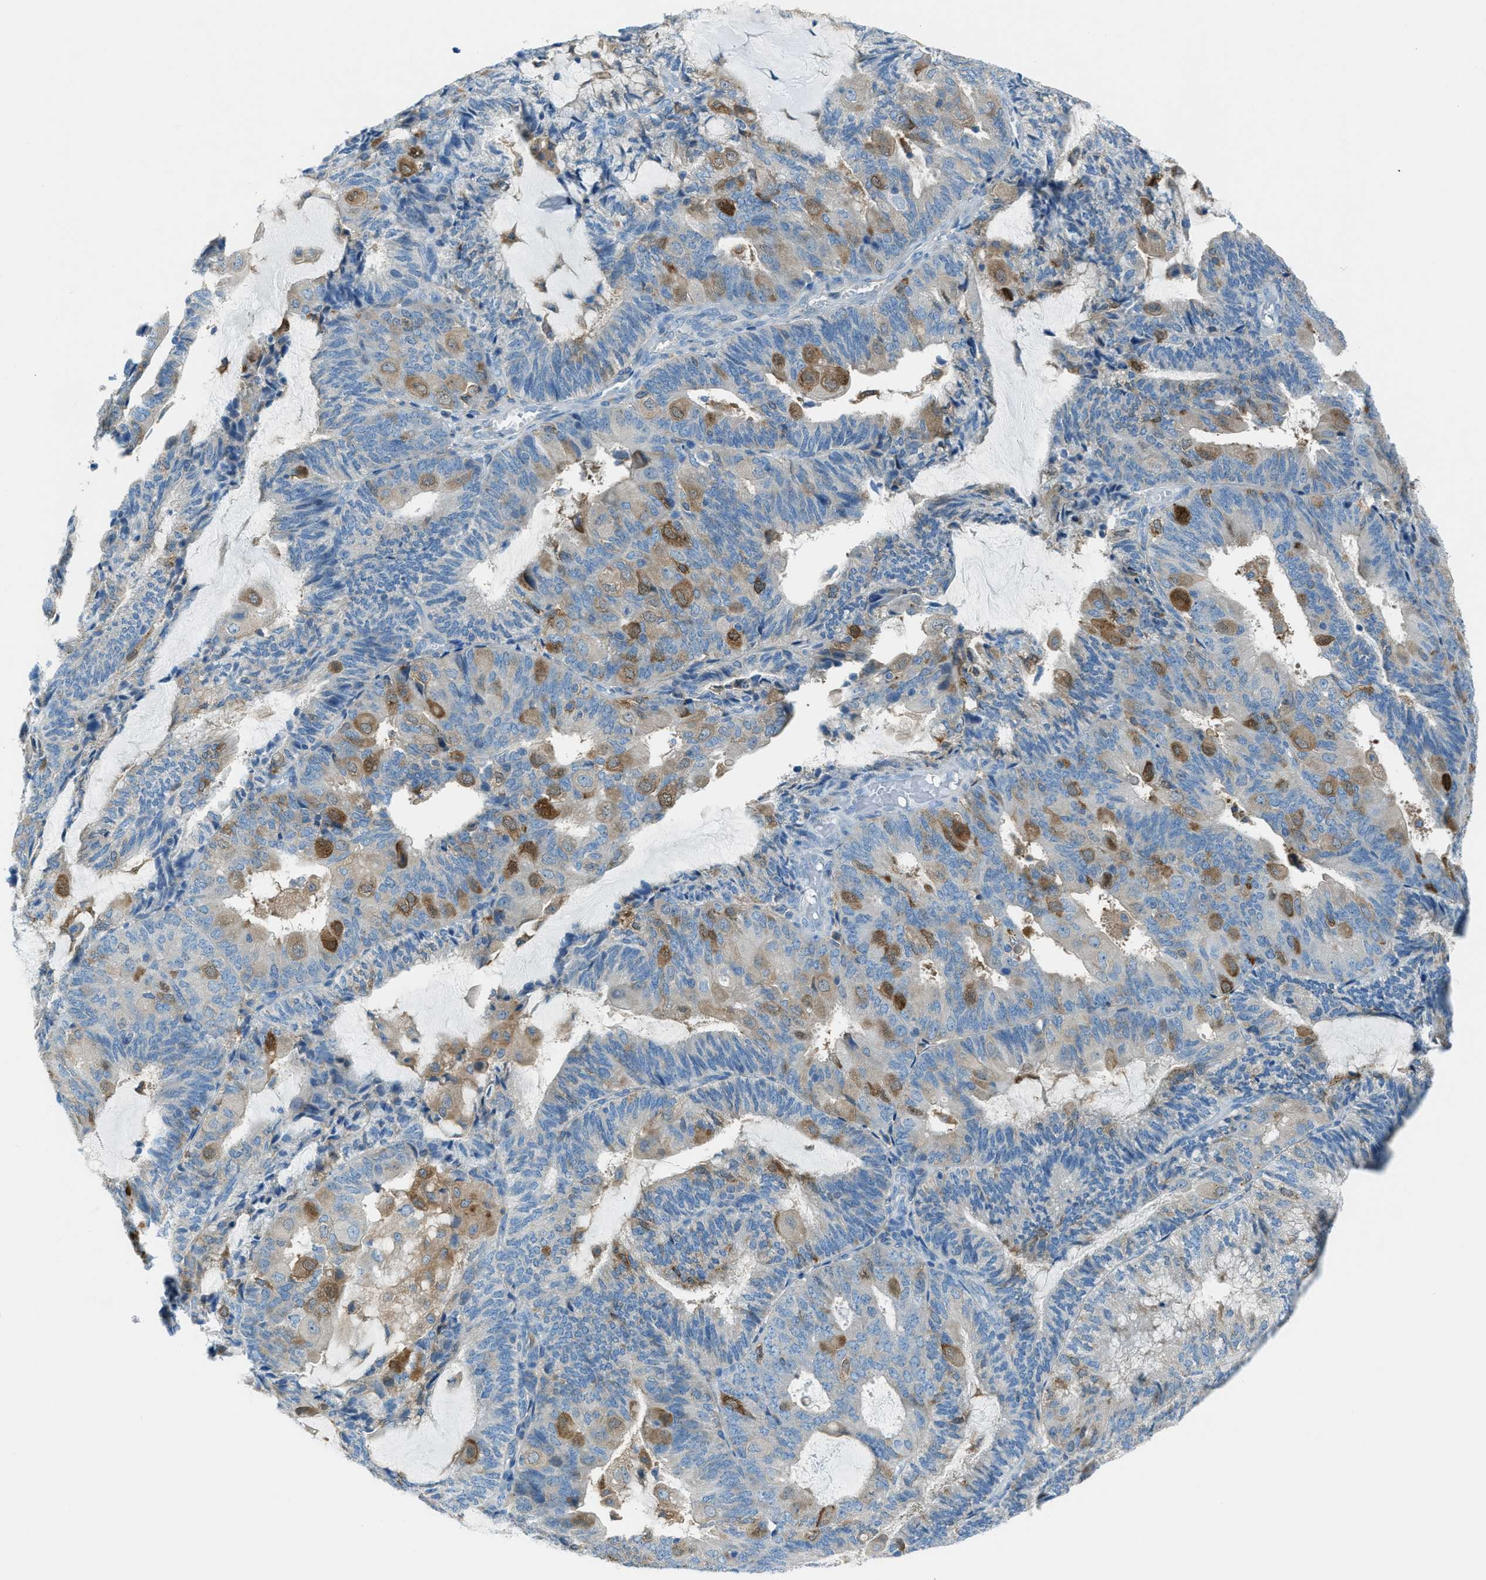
{"staining": {"intensity": "moderate", "quantity": "25%-75%", "location": "cytoplasmic/membranous"}, "tissue": "endometrial cancer", "cell_type": "Tumor cells", "image_type": "cancer", "snomed": [{"axis": "morphology", "description": "Adenocarcinoma, NOS"}, {"axis": "topography", "description": "Endometrium"}], "caption": "Moderate cytoplasmic/membranous staining for a protein is appreciated in approximately 25%-75% of tumor cells of adenocarcinoma (endometrial) using IHC.", "gene": "MATCAP2", "patient": {"sex": "female", "age": 81}}